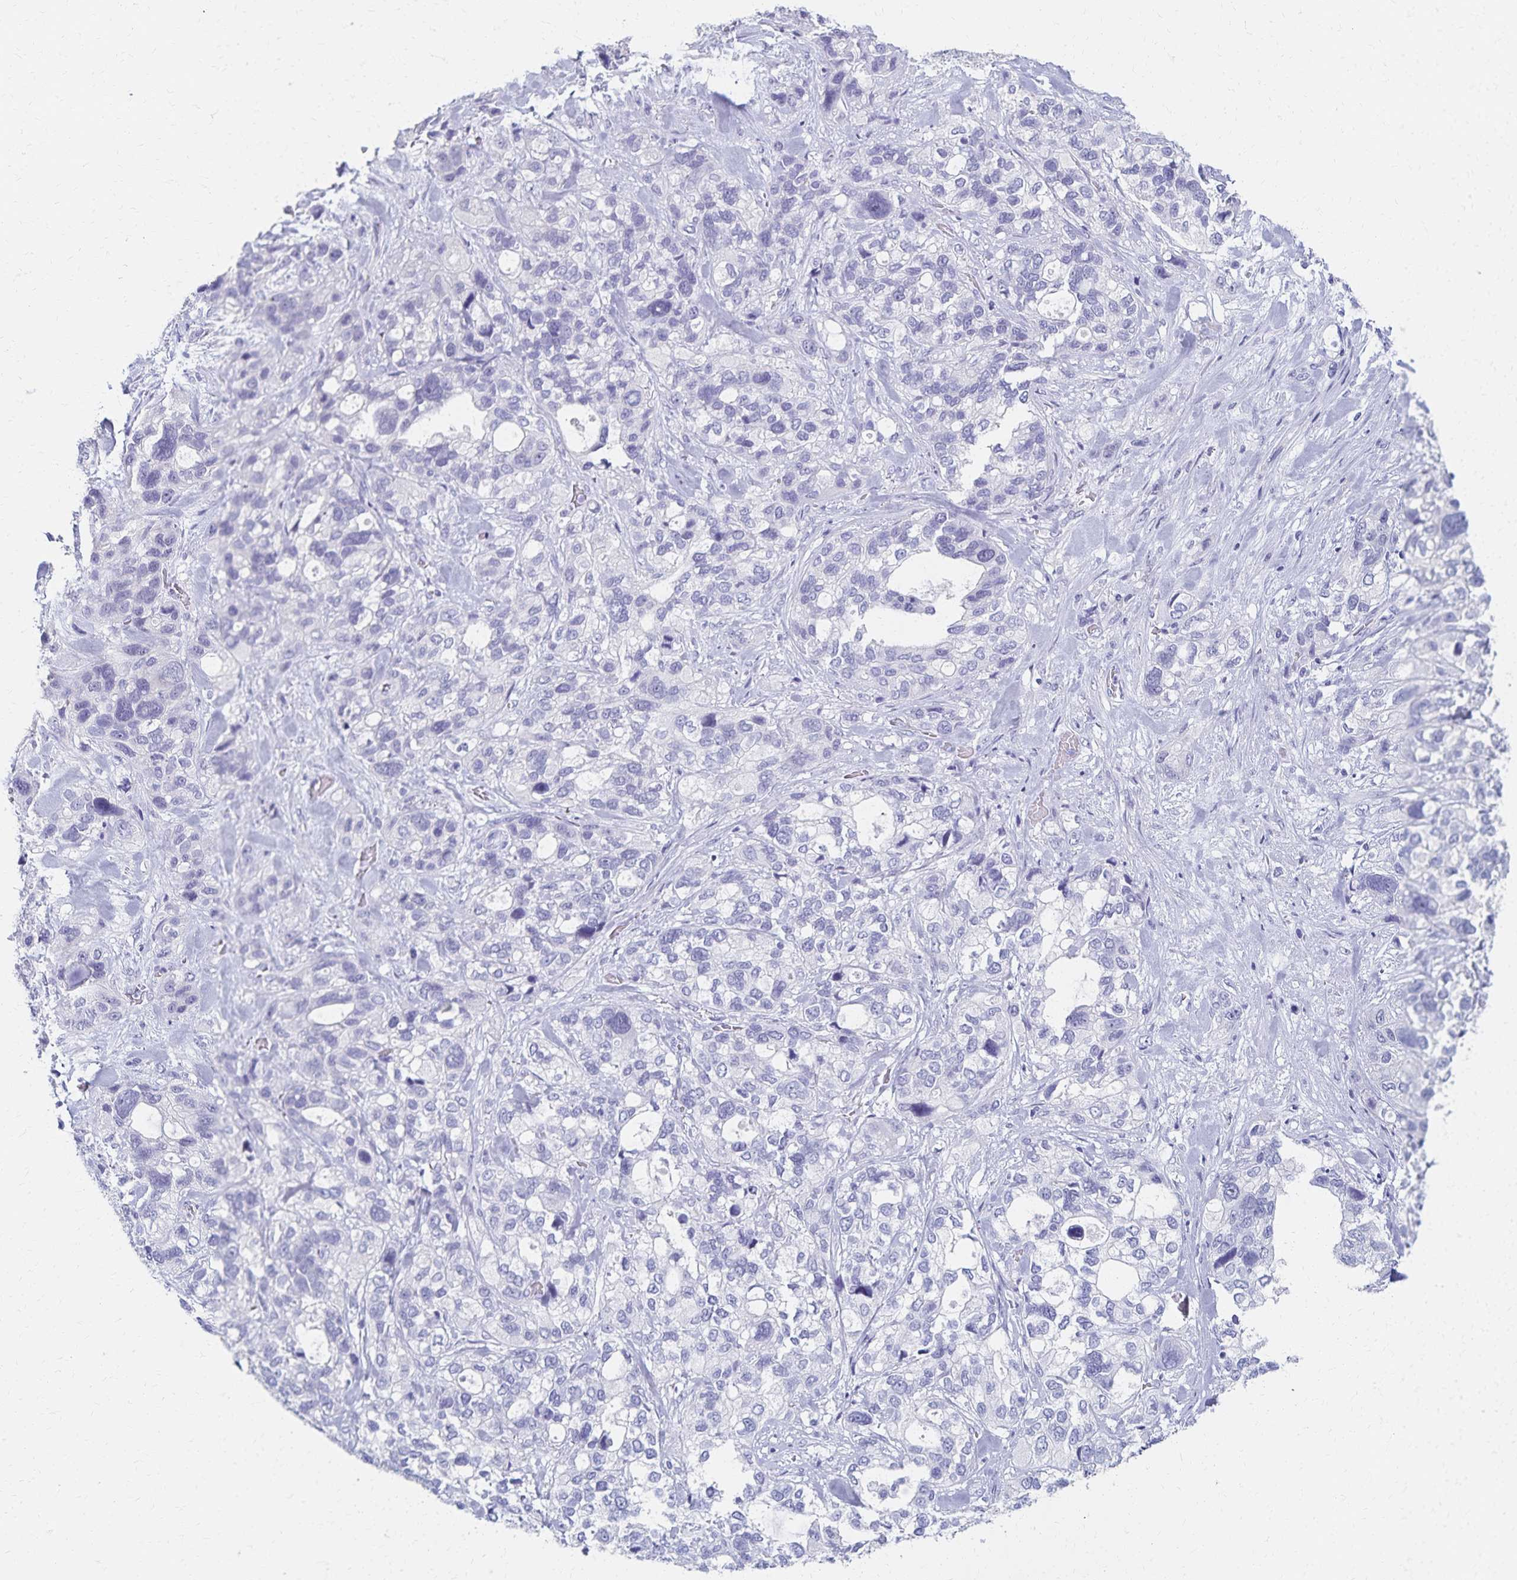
{"staining": {"intensity": "negative", "quantity": "none", "location": "none"}, "tissue": "stomach cancer", "cell_type": "Tumor cells", "image_type": "cancer", "snomed": [{"axis": "morphology", "description": "Adenocarcinoma, NOS"}, {"axis": "topography", "description": "Stomach, upper"}], "caption": "Photomicrograph shows no protein staining in tumor cells of stomach cancer (adenocarcinoma) tissue.", "gene": "C2orf50", "patient": {"sex": "female", "age": 81}}